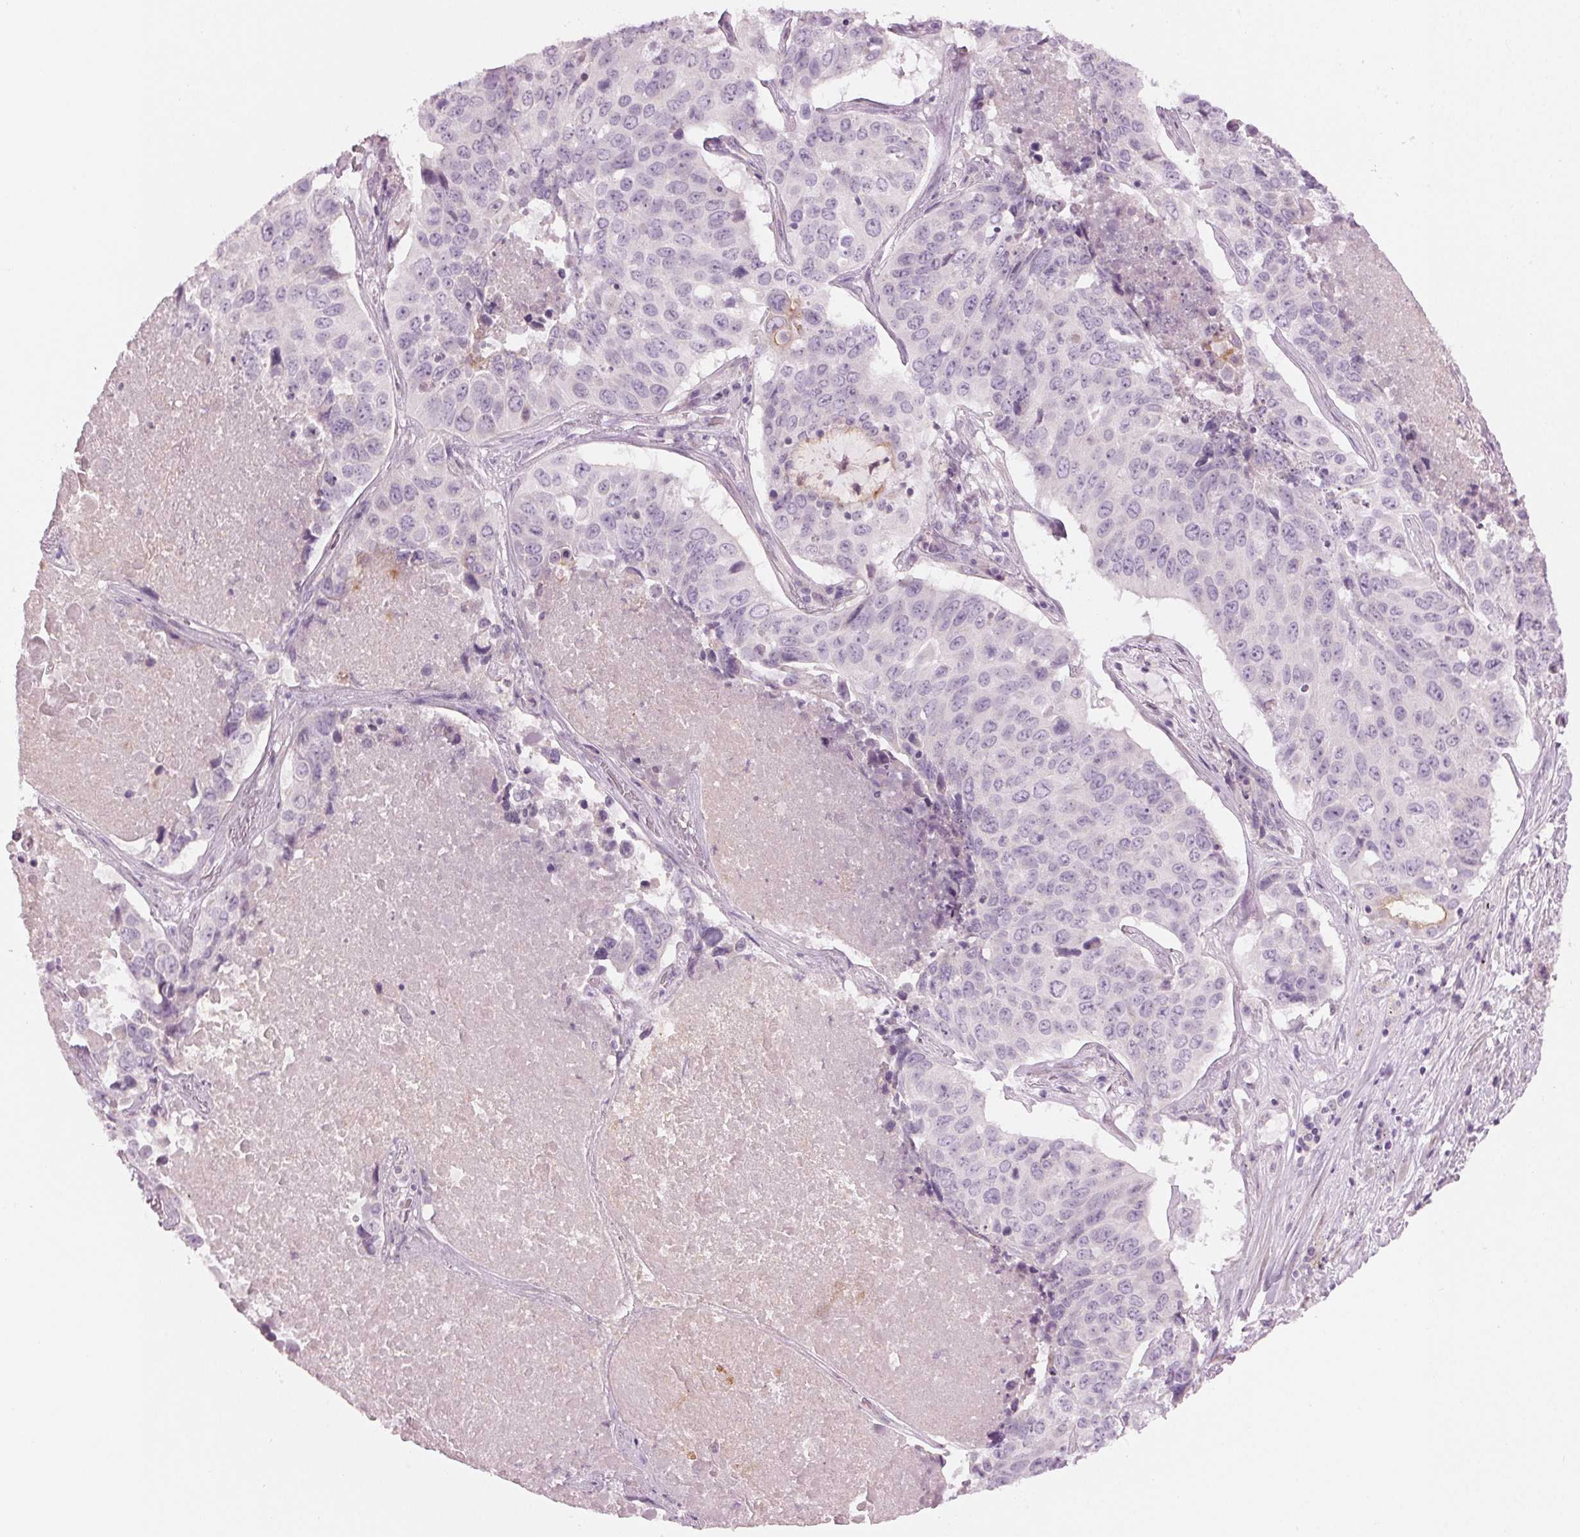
{"staining": {"intensity": "negative", "quantity": "none", "location": "none"}, "tissue": "lung cancer", "cell_type": "Tumor cells", "image_type": "cancer", "snomed": [{"axis": "morphology", "description": "Normal tissue, NOS"}, {"axis": "morphology", "description": "Squamous cell carcinoma, NOS"}, {"axis": "topography", "description": "Bronchus"}, {"axis": "topography", "description": "Lung"}], "caption": "The immunohistochemistry (IHC) histopathology image has no significant positivity in tumor cells of lung cancer tissue. (IHC, brightfield microscopy, high magnification).", "gene": "PRAP1", "patient": {"sex": "male", "age": 64}}